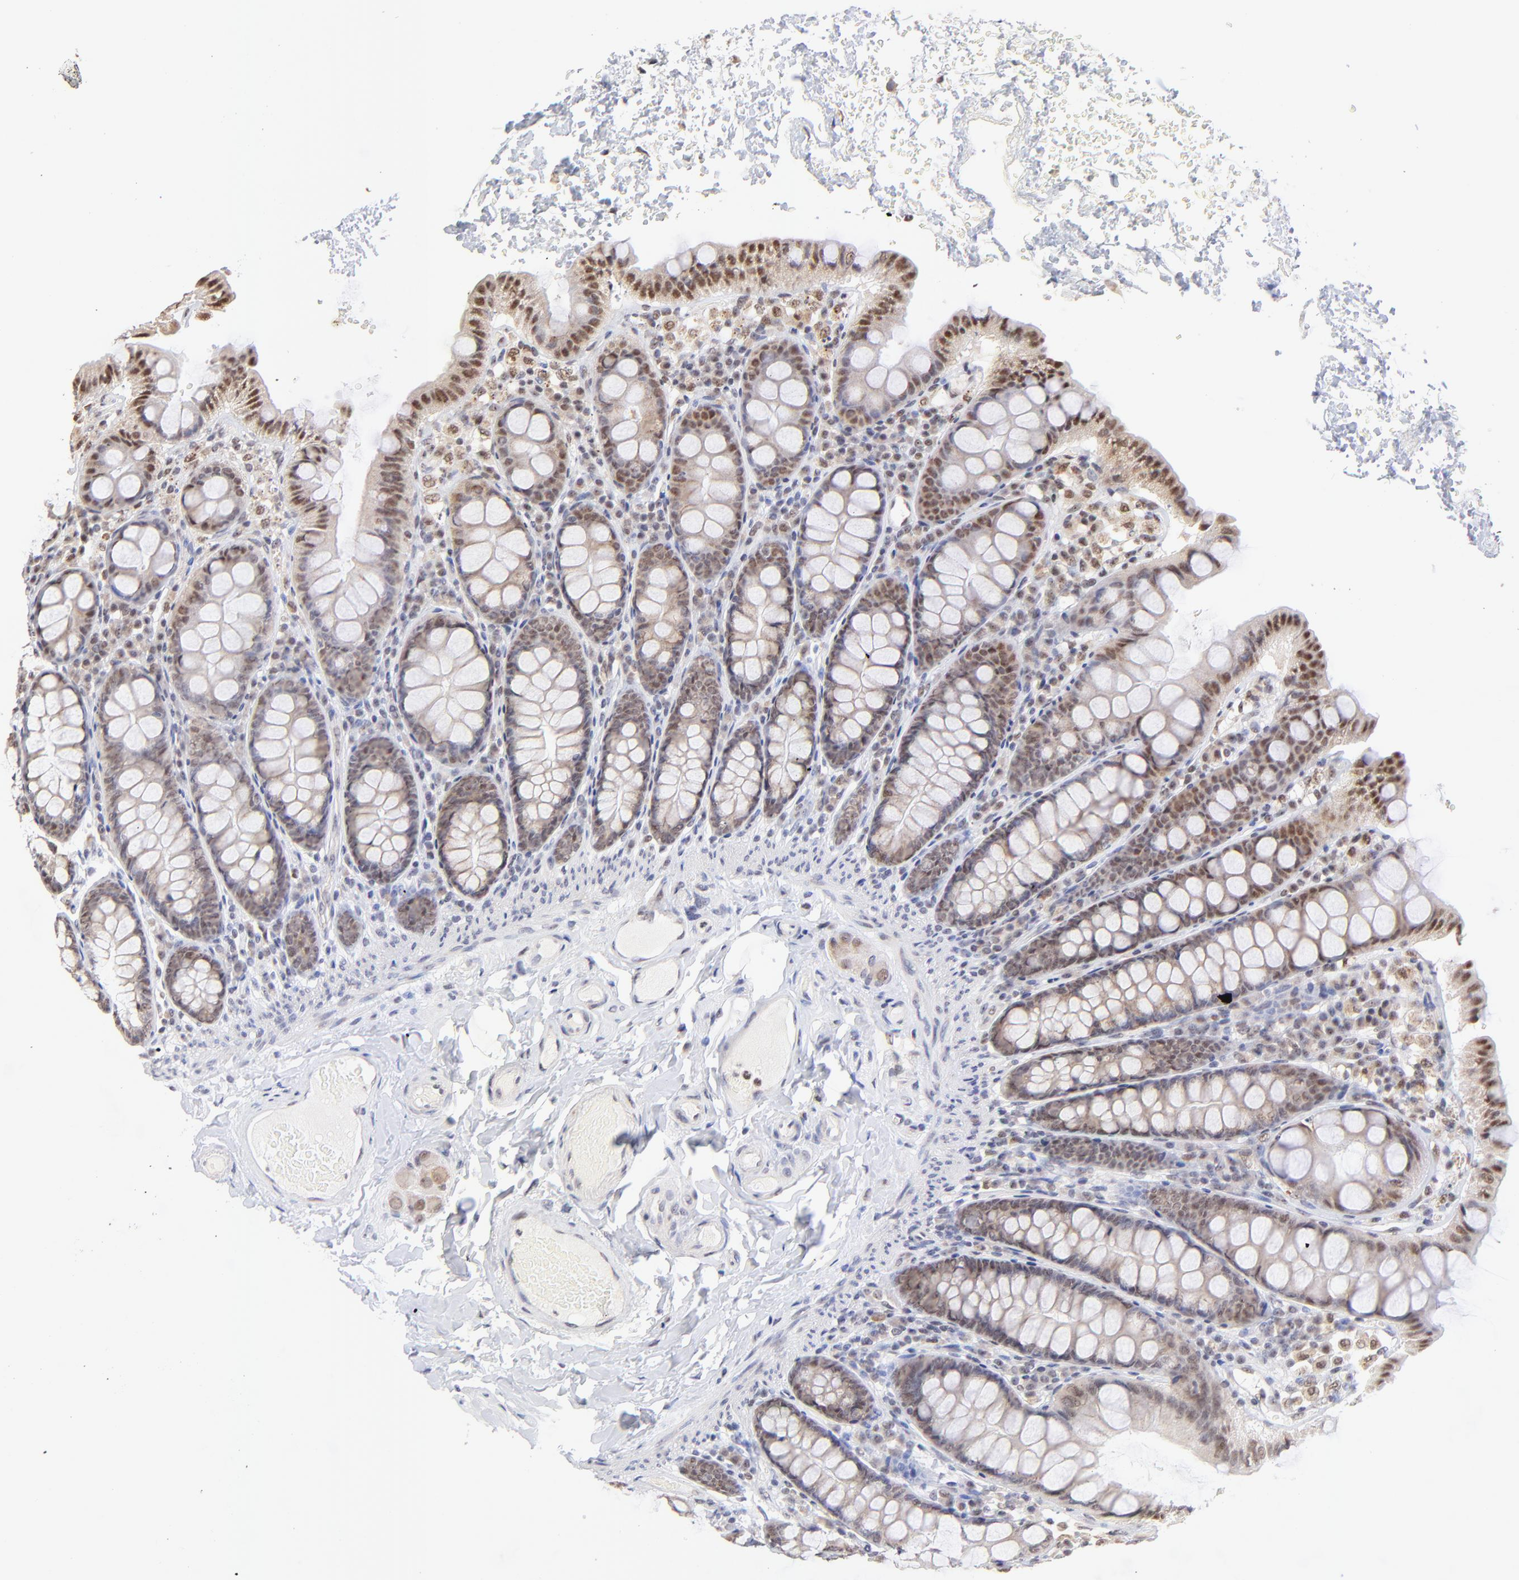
{"staining": {"intensity": "negative", "quantity": "none", "location": "none"}, "tissue": "colon", "cell_type": "Endothelial cells", "image_type": "normal", "snomed": [{"axis": "morphology", "description": "Normal tissue, NOS"}, {"axis": "topography", "description": "Colon"}], "caption": "The micrograph demonstrates no significant positivity in endothelial cells of colon.", "gene": "ZNF670", "patient": {"sex": "female", "age": 61}}